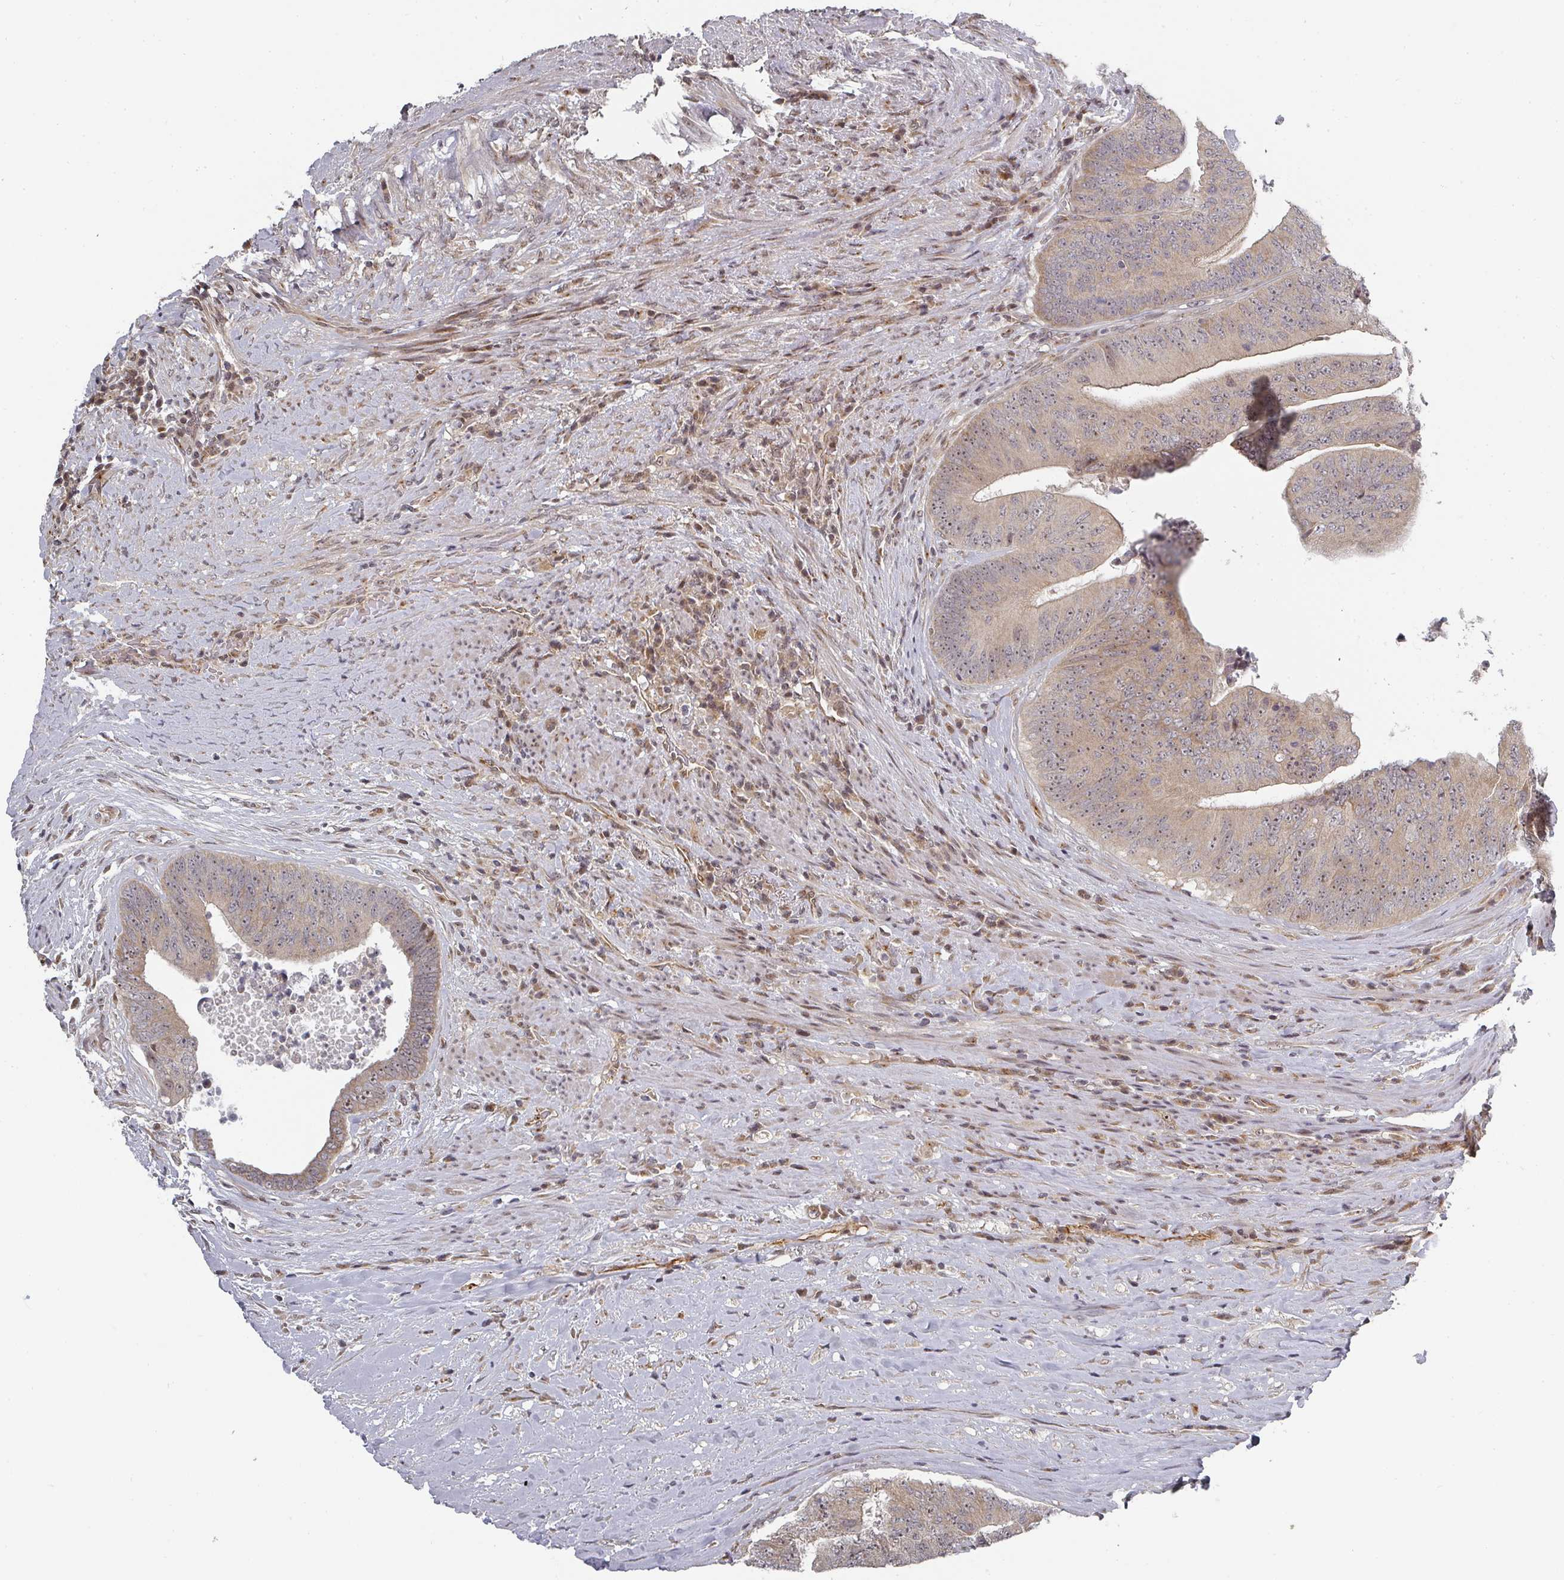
{"staining": {"intensity": "moderate", "quantity": "25%-75%", "location": "cytoplasmic/membranous,nuclear"}, "tissue": "colorectal cancer", "cell_type": "Tumor cells", "image_type": "cancer", "snomed": [{"axis": "morphology", "description": "Adenocarcinoma, NOS"}, {"axis": "topography", "description": "Rectum"}], "caption": "This is a micrograph of immunohistochemistry (IHC) staining of colorectal cancer, which shows moderate positivity in the cytoplasmic/membranous and nuclear of tumor cells.", "gene": "KIF1C", "patient": {"sex": "male", "age": 72}}